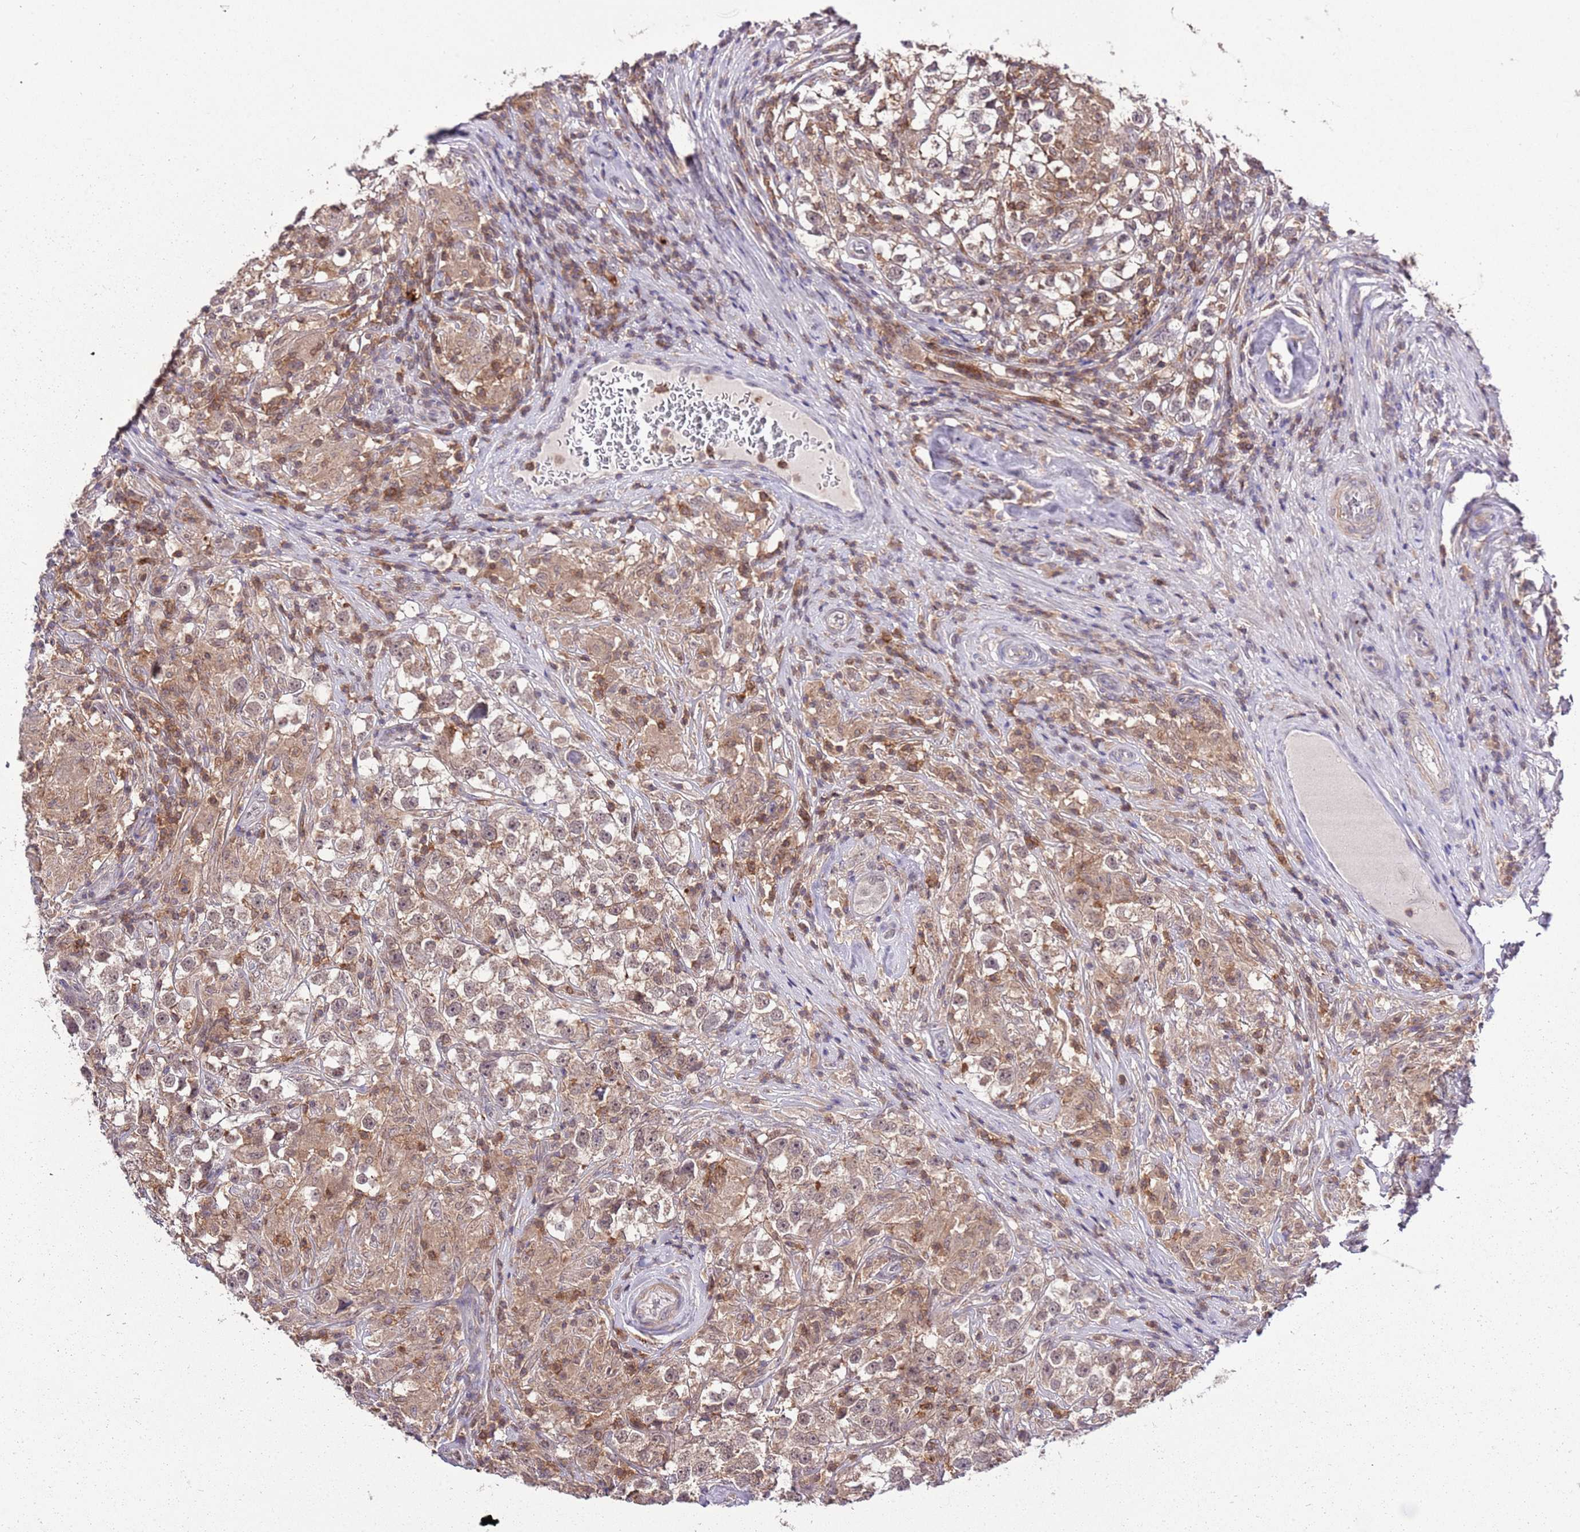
{"staining": {"intensity": "weak", "quantity": ">75%", "location": "cytoplasmic/membranous,nuclear"}, "tissue": "testis cancer", "cell_type": "Tumor cells", "image_type": "cancer", "snomed": [{"axis": "morphology", "description": "Seminoma, NOS"}, {"axis": "topography", "description": "Testis"}], "caption": "IHC micrograph of neoplastic tissue: human testis cancer stained using immunohistochemistry reveals low levels of weak protein expression localized specifically in the cytoplasmic/membranous and nuclear of tumor cells, appearing as a cytoplasmic/membranous and nuclear brown color.", "gene": "EFHD1", "patient": {"sex": "male", "age": 46}}